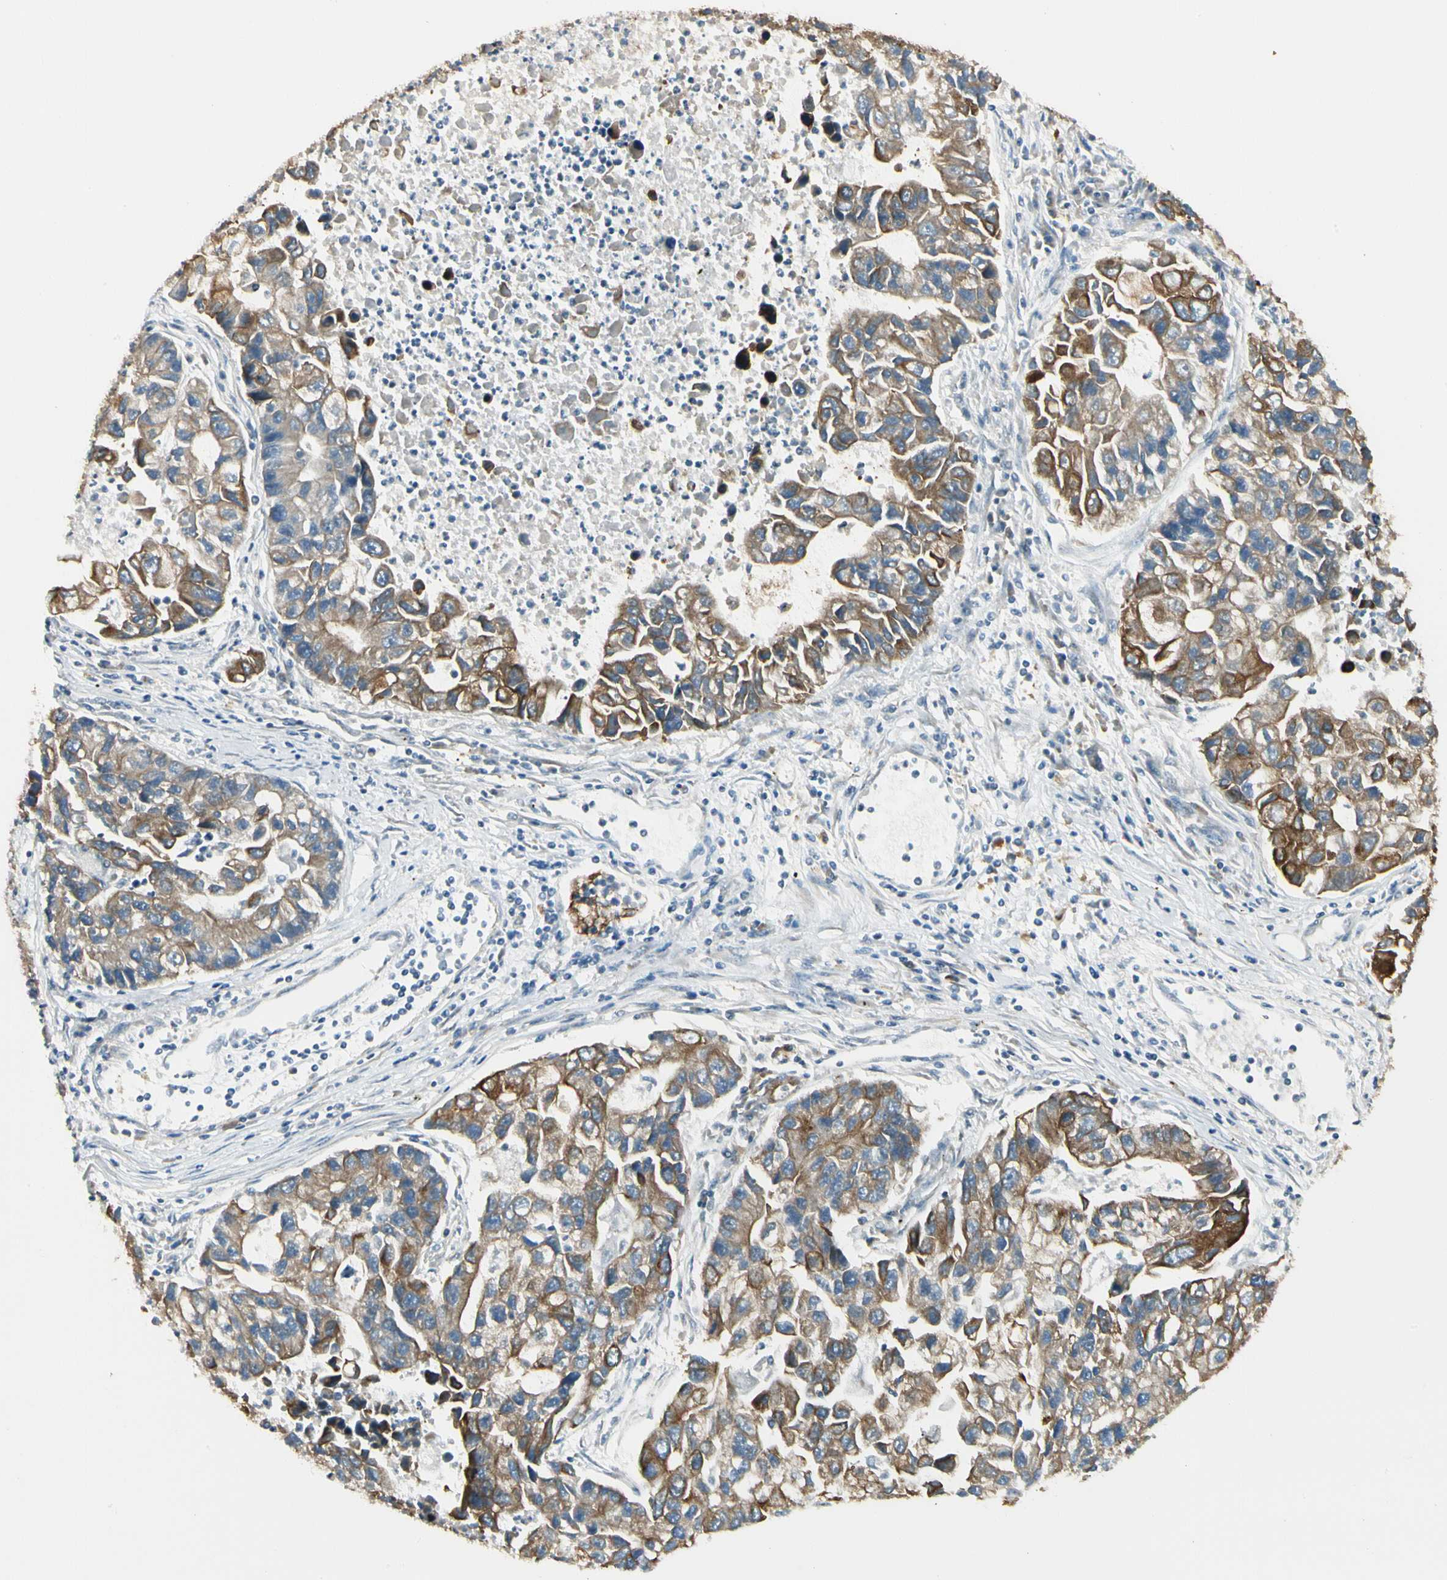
{"staining": {"intensity": "moderate", "quantity": ">75%", "location": "cytoplasmic/membranous"}, "tissue": "lung cancer", "cell_type": "Tumor cells", "image_type": "cancer", "snomed": [{"axis": "morphology", "description": "Adenocarcinoma, NOS"}, {"axis": "topography", "description": "Lung"}], "caption": "Immunohistochemical staining of lung cancer (adenocarcinoma) exhibits medium levels of moderate cytoplasmic/membranous protein positivity in about >75% of tumor cells.", "gene": "ATXN1", "patient": {"sex": "female", "age": 51}}